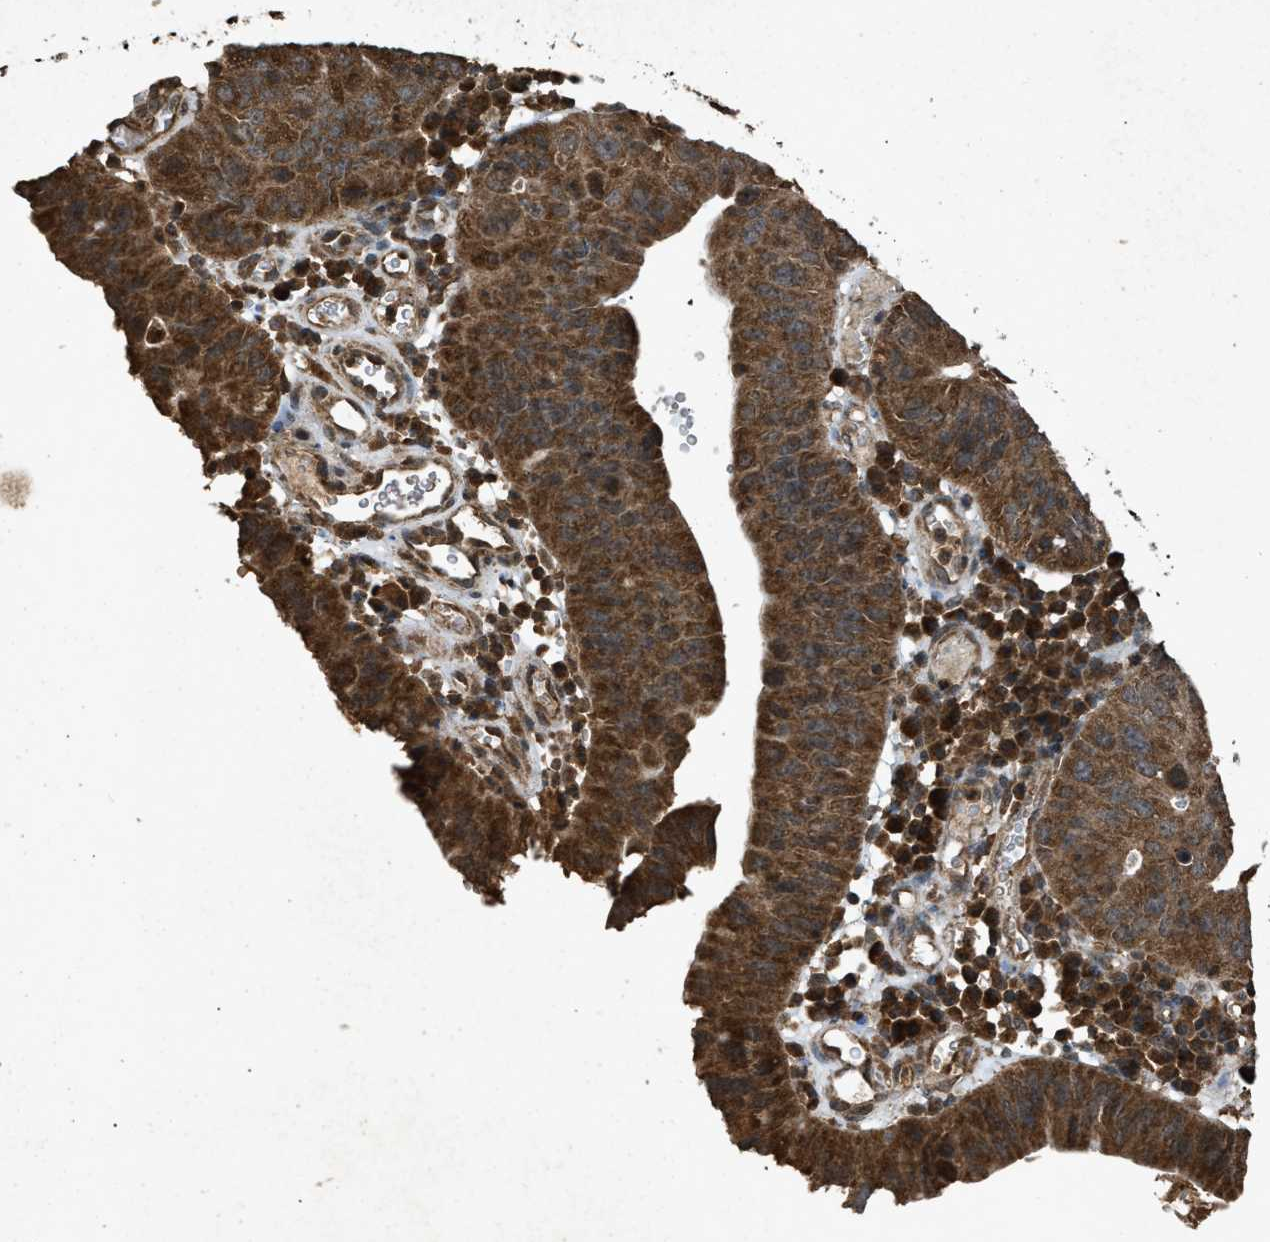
{"staining": {"intensity": "strong", "quantity": ">75%", "location": "cytoplasmic/membranous"}, "tissue": "stomach cancer", "cell_type": "Tumor cells", "image_type": "cancer", "snomed": [{"axis": "morphology", "description": "Adenocarcinoma, NOS"}, {"axis": "topography", "description": "Stomach"}], "caption": "The histopathology image shows staining of adenocarcinoma (stomach), revealing strong cytoplasmic/membranous protein expression (brown color) within tumor cells.", "gene": "OAS1", "patient": {"sex": "male", "age": 59}}